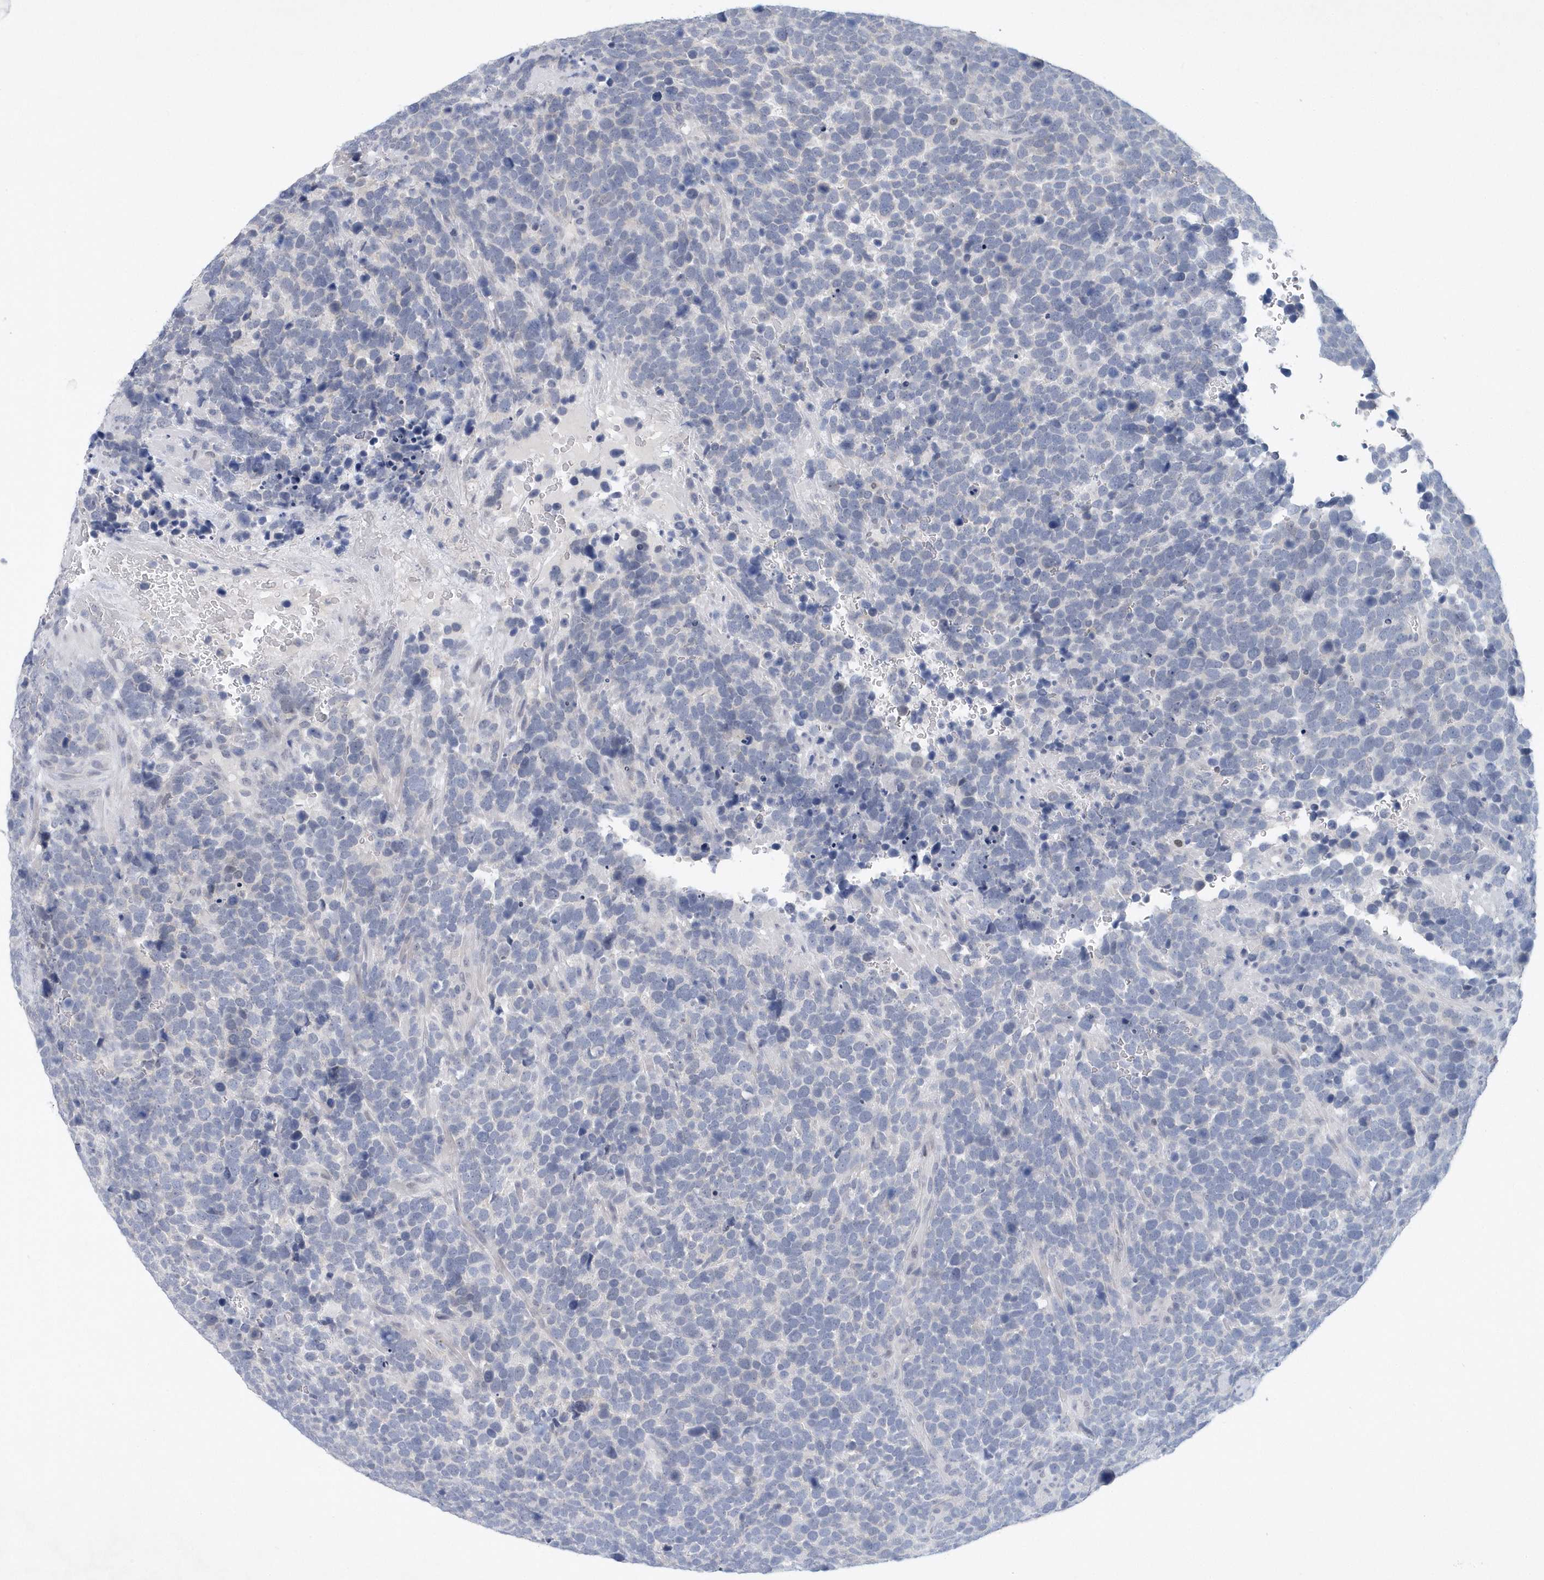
{"staining": {"intensity": "negative", "quantity": "none", "location": "none"}, "tissue": "urothelial cancer", "cell_type": "Tumor cells", "image_type": "cancer", "snomed": [{"axis": "morphology", "description": "Urothelial carcinoma, High grade"}, {"axis": "topography", "description": "Urinary bladder"}], "caption": "This is a image of immunohistochemistry staining of high-grade urothelial carcinoma, which shows no staining in tumor cells.", "gene": "SRGAP3", "patient": {"sex": "female", "age": 82}}